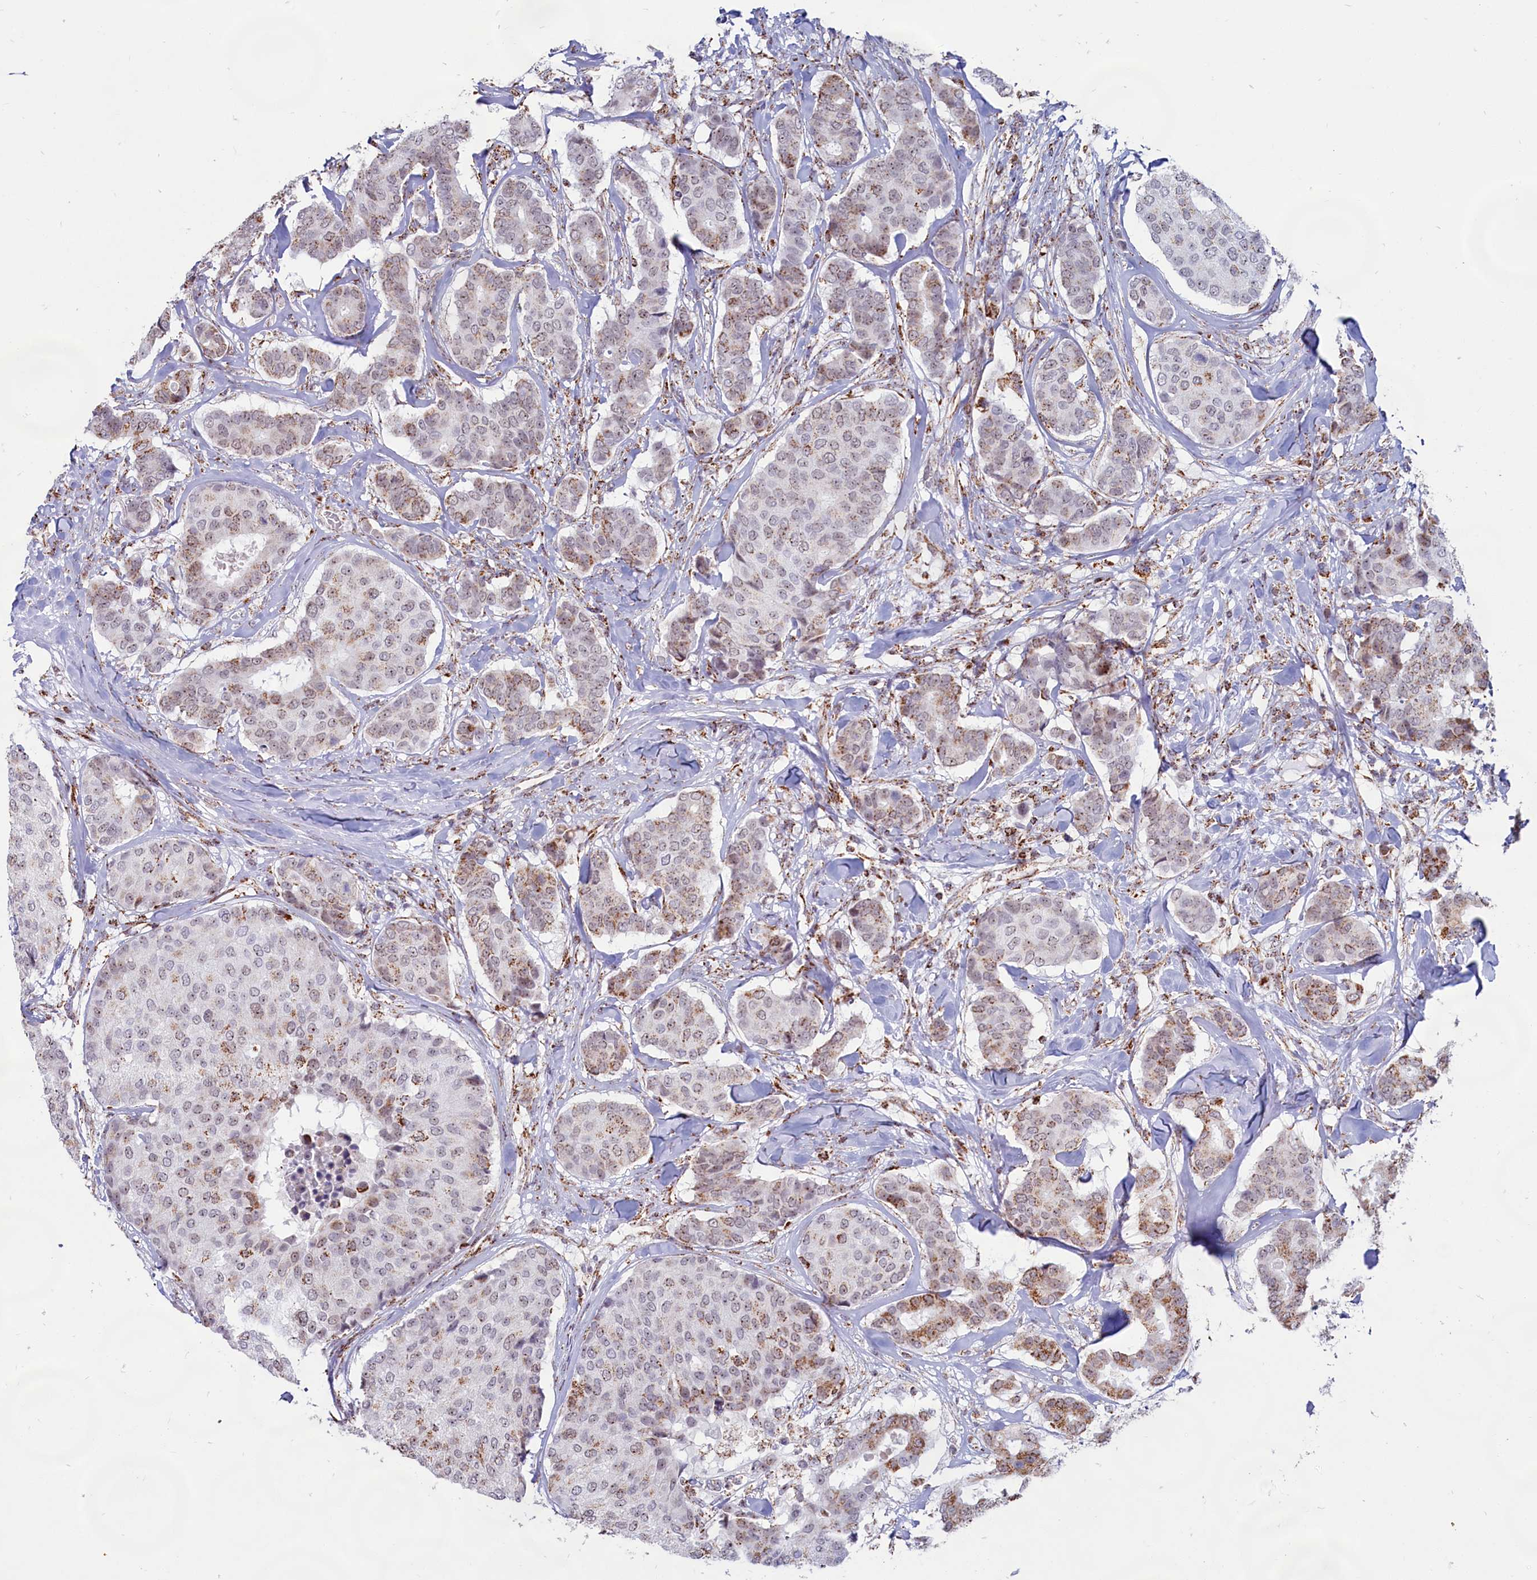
{"staining": {"intensity": "moderate", "quantity": "<25%", "location": "cytoplasmic/membranous"}, "tissue": "breast cancer", "cell_type": "Tumor cells", "image_type": "cancer", "snomed": [{"axis": "morphology", "description": "Duct carcinoma"}, {"axis": "topography", "description": "Breast"}], "caption": "This micrograph shows breast infiltrating ductal carcinoma stained with IHC to label a protein in brown. The cytoplasmic/membranous of tumor cells show moderate positivity for the protein. Nuclei are counter-stained blue.", "gene": "C1D", "patient": {"sex": "female", "age": 75}}